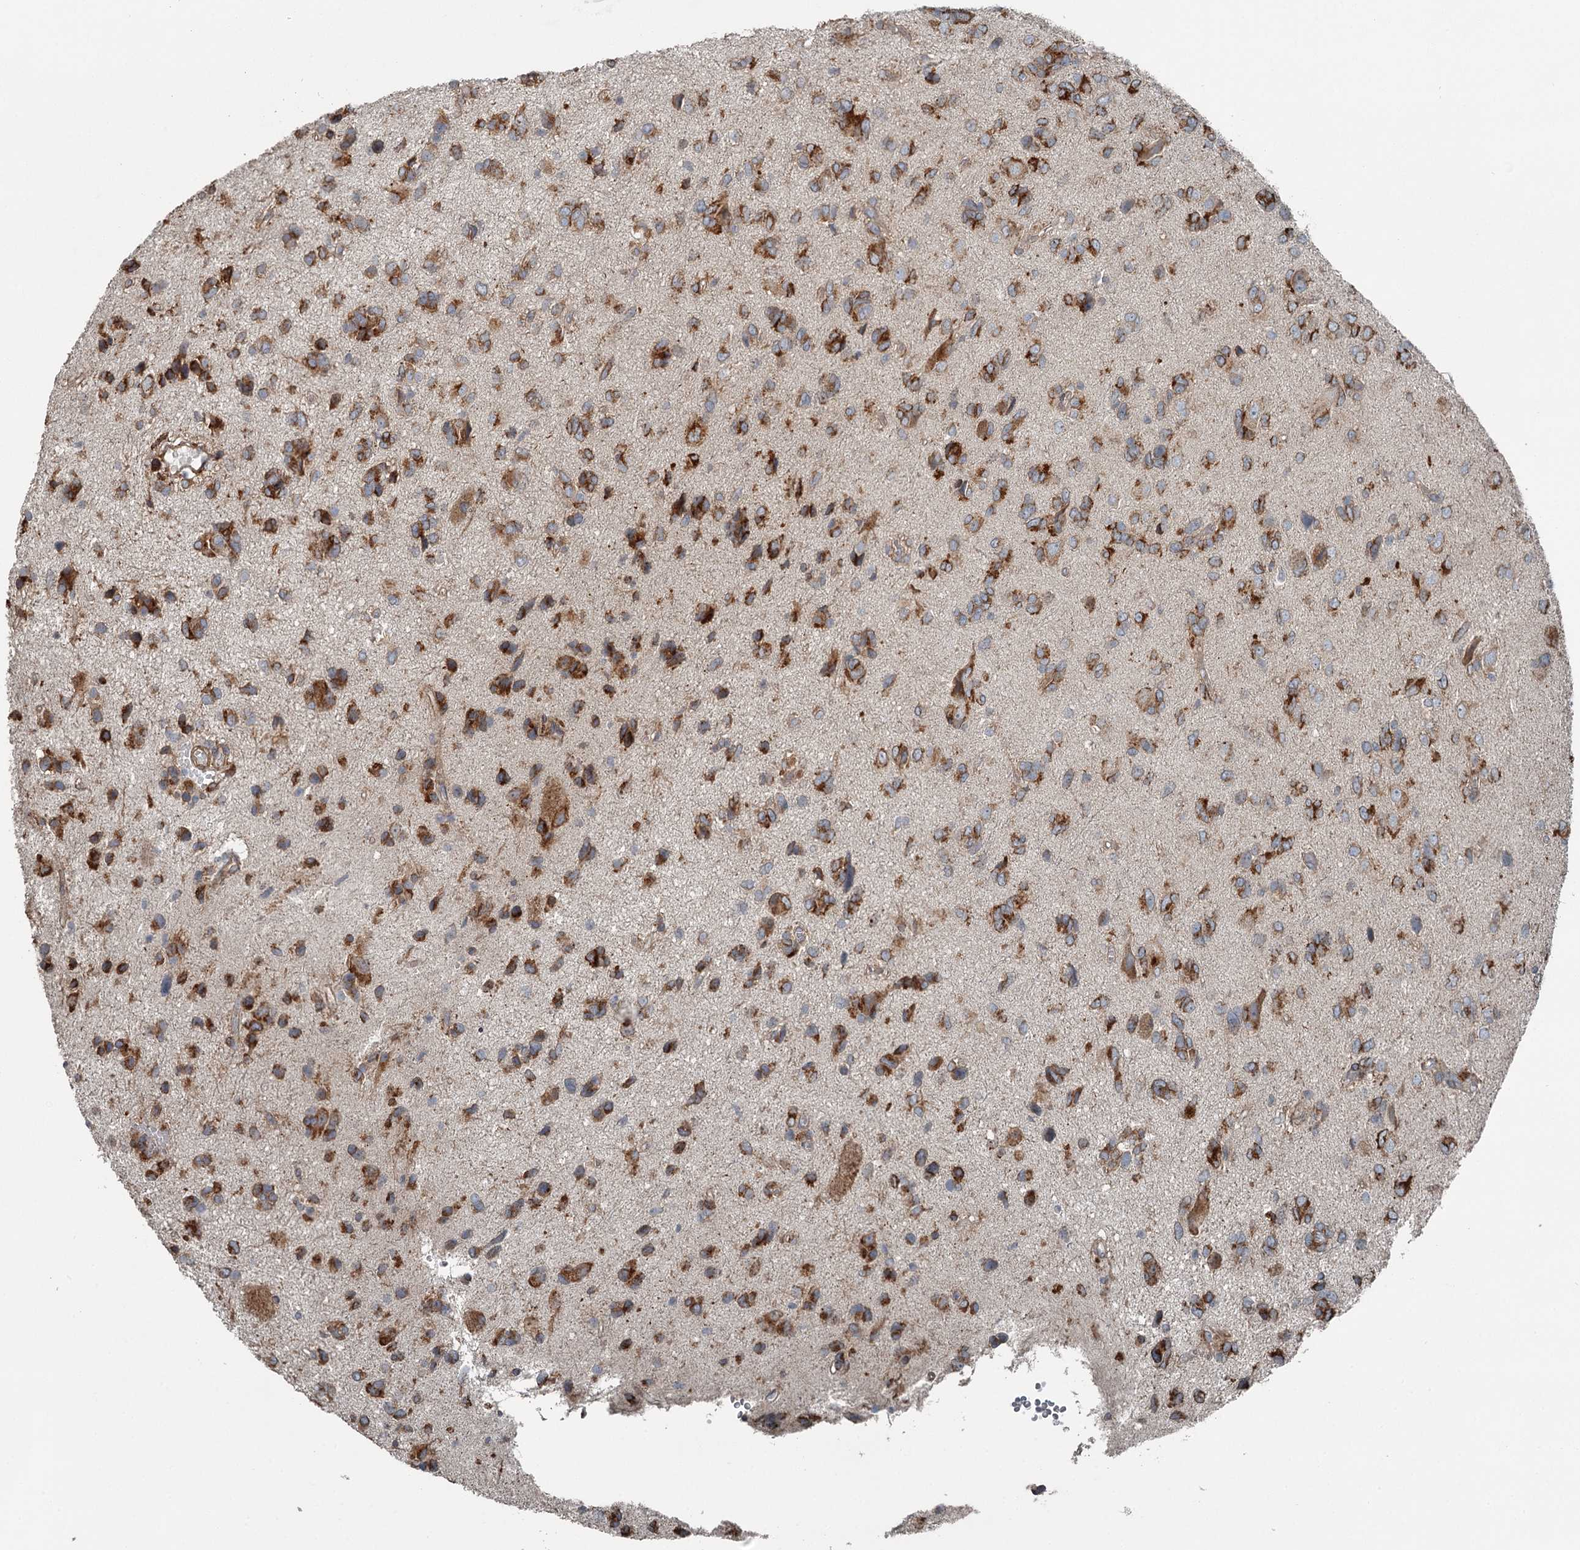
{"staining": {"intensity": "strong", "quantity": "25%-75%", "location": "cytoplasmic/membranous"}, "tissue": "glioma", "cell_type": "Tumor cells", "image_type": "cancer", "snomed": [{"axis": "morphology", "description": "Glioma, malignant, High grade"}, {"axis": "topography", "description": "Brain"}], "caption": "Brown immunohistochemical staining in human glioma shows strong cytoplasmic/membranous positivity in about 25%-75% of tumor cells.", "gene": "RASSF8", "patient": {"sex": "female", "age": 59}}